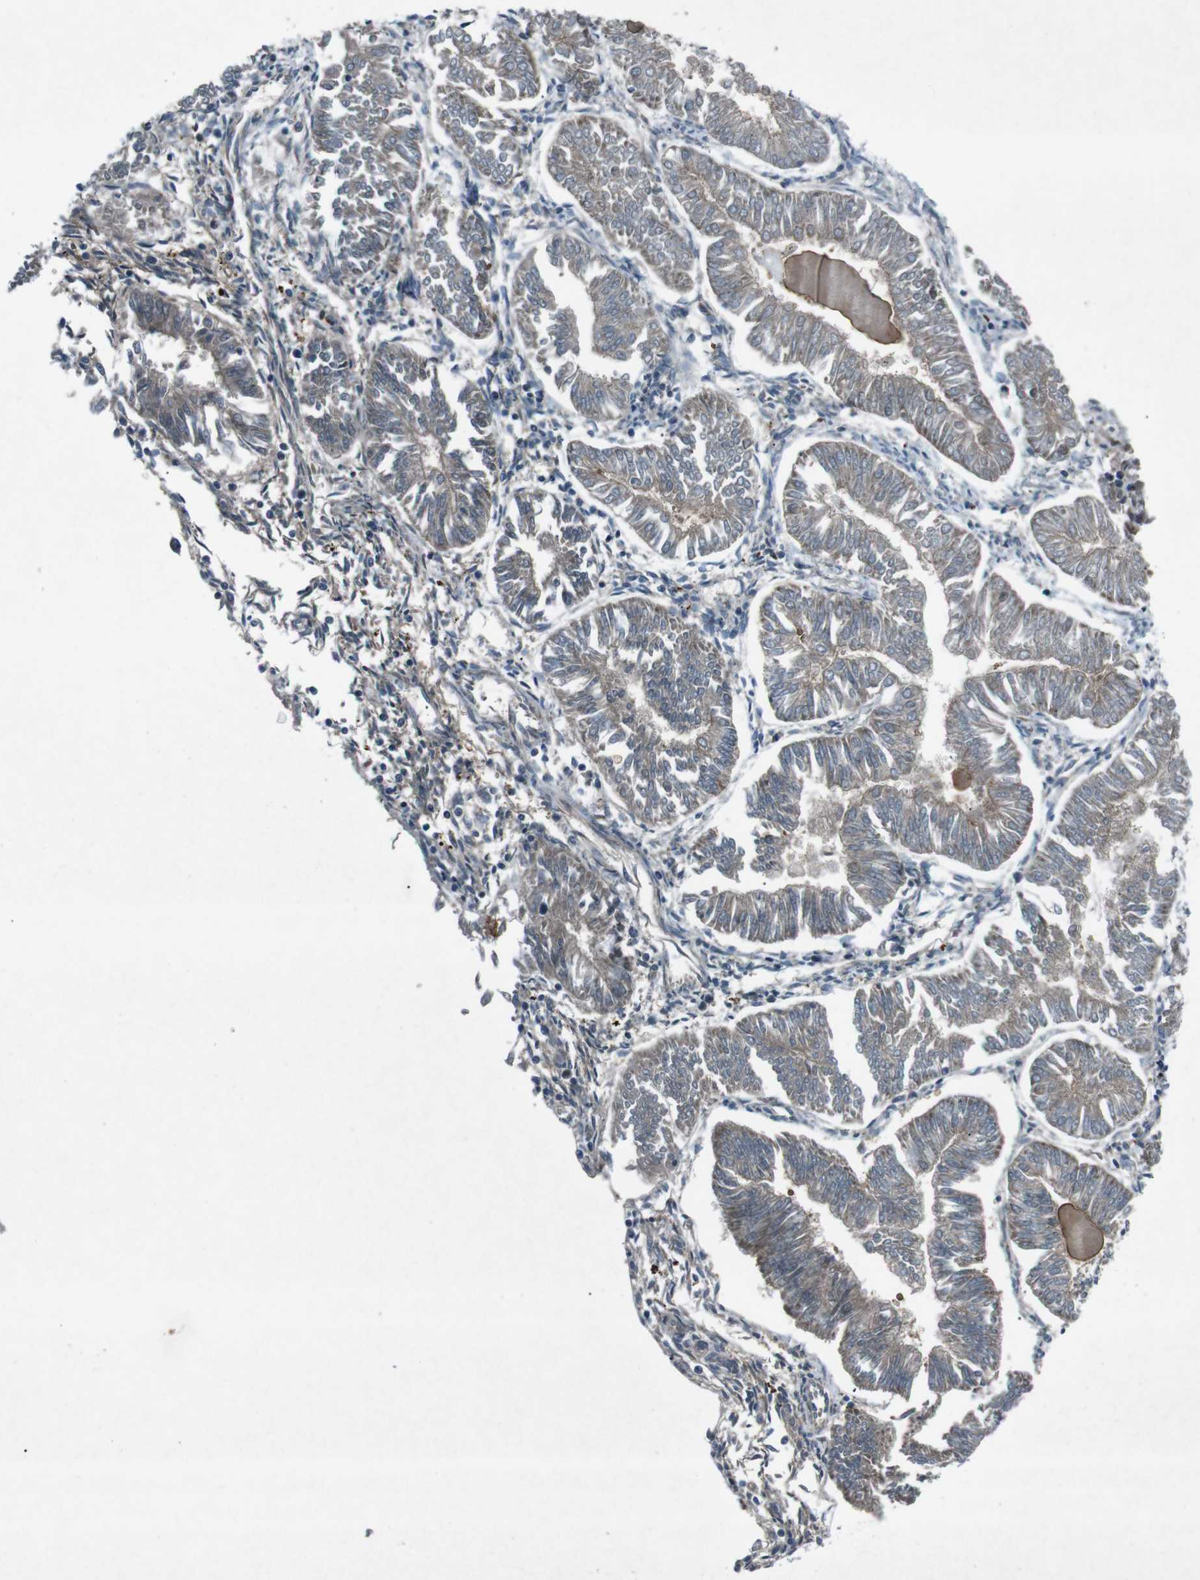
{"staining": {"intensity": "weak", "quantity": "25%-75%", "location": "cytoplasmic/membranous"}, "tissue": "endometrial cancer", "cell_type": "Tumor cells", "image_type": "cancer", "snomed": [{"axis": "morphology", "description": "Adenocarcinoma, NOS"}, {"axis": "topography", "description": "Endometrium"}], "caption": "The immunohistochemical stain labels weak cytoplasmic/membranous positivity in tumor cells of endometrial adenocarcinoma tissue.", "gene": "SLC27A4", "patient": {"sex": "female", "age": 53}}